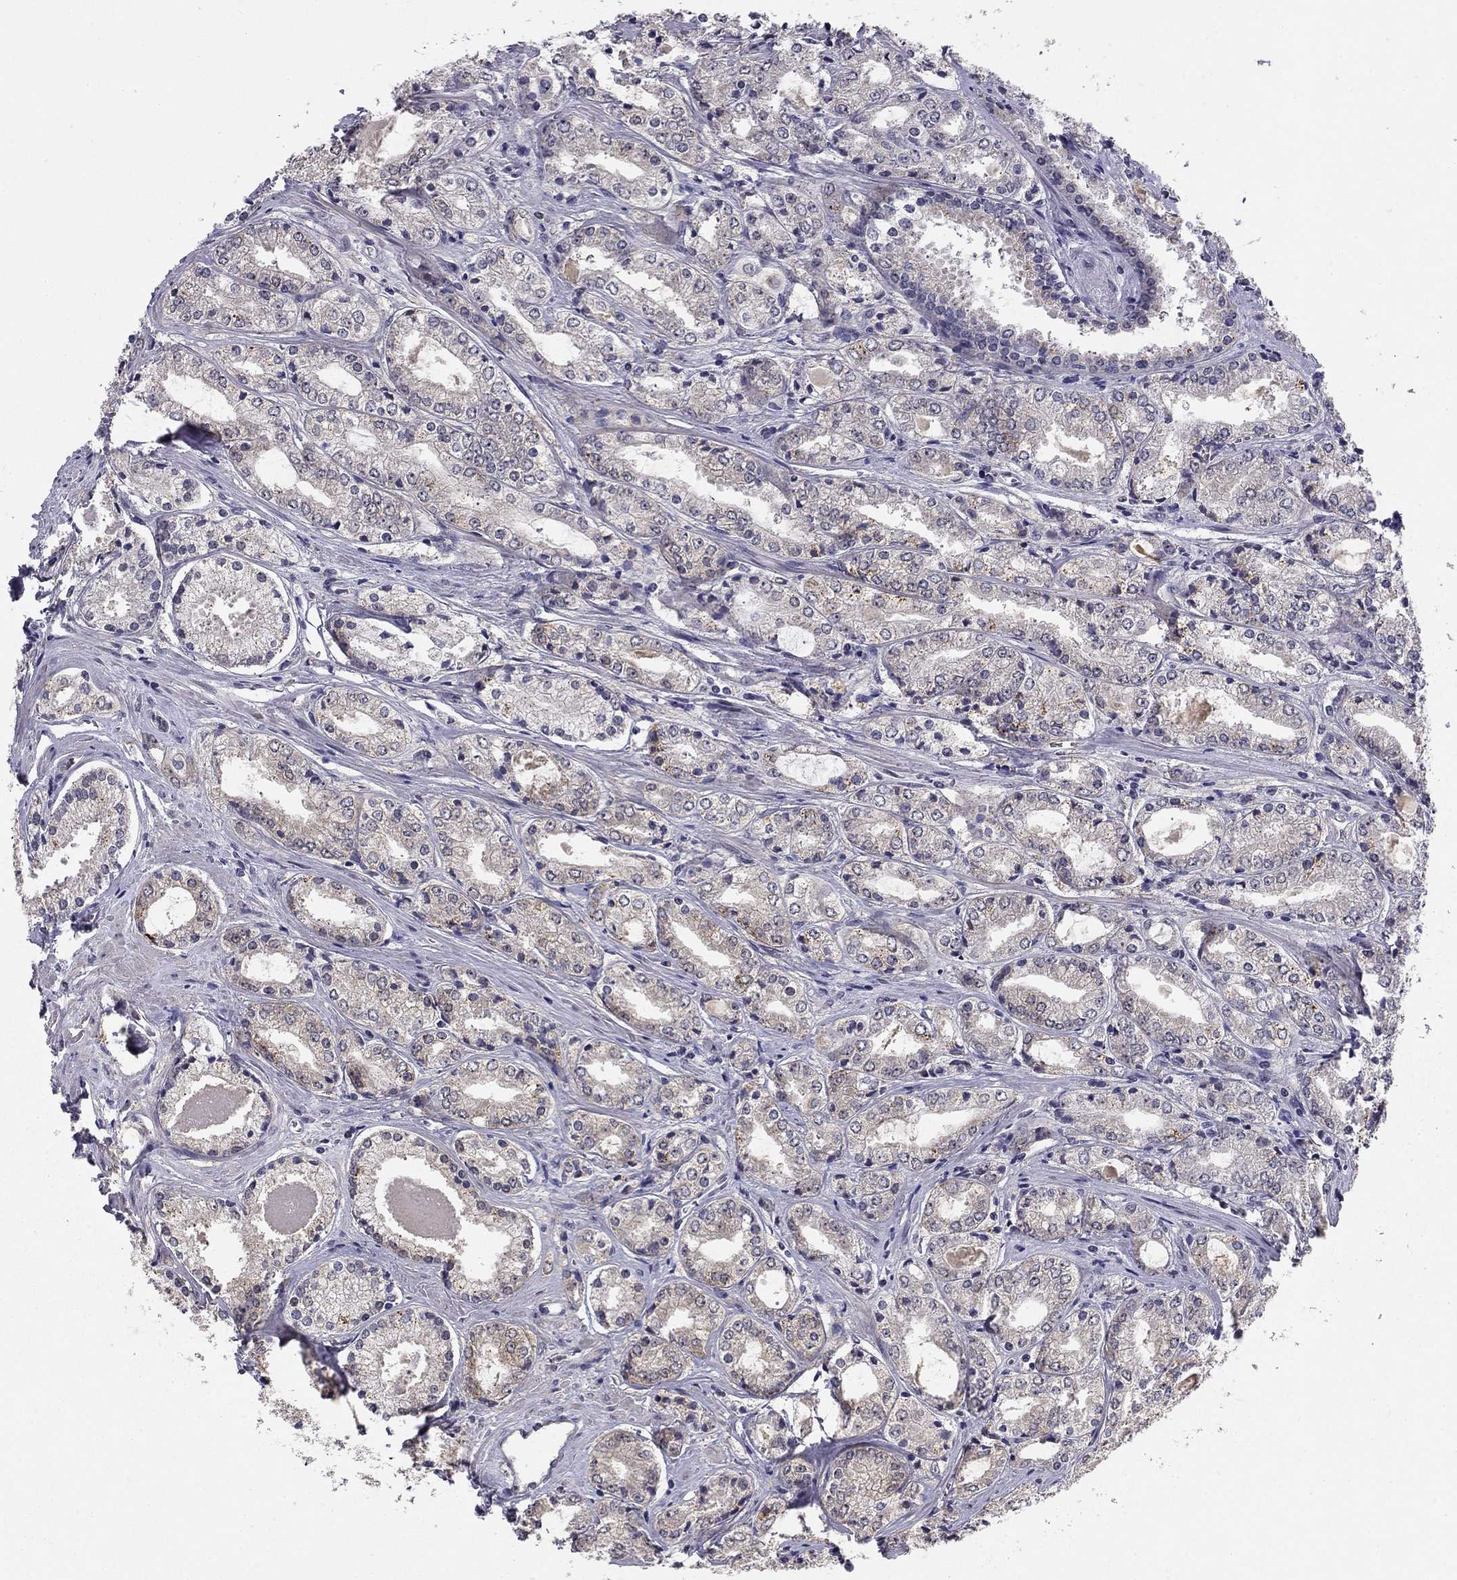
{"staining": {"intensity": "negative", "quantity": "none", "location": "none"}, "tissue": "prostate cancer", "cell_type": "Tumor cells", "image_type": "cancer", "snomed": [{"axis": "morphology", "description": "Adenocarcinoma, NOS"}, {"axis": "topography", "description": "Prostate"}], "caption": "Tumor cells are negative for protein expression in human prostate cancer (adenocarcinoma).", "gene": "STXBP6", "patient": {"sex": "male", "age": 72}}